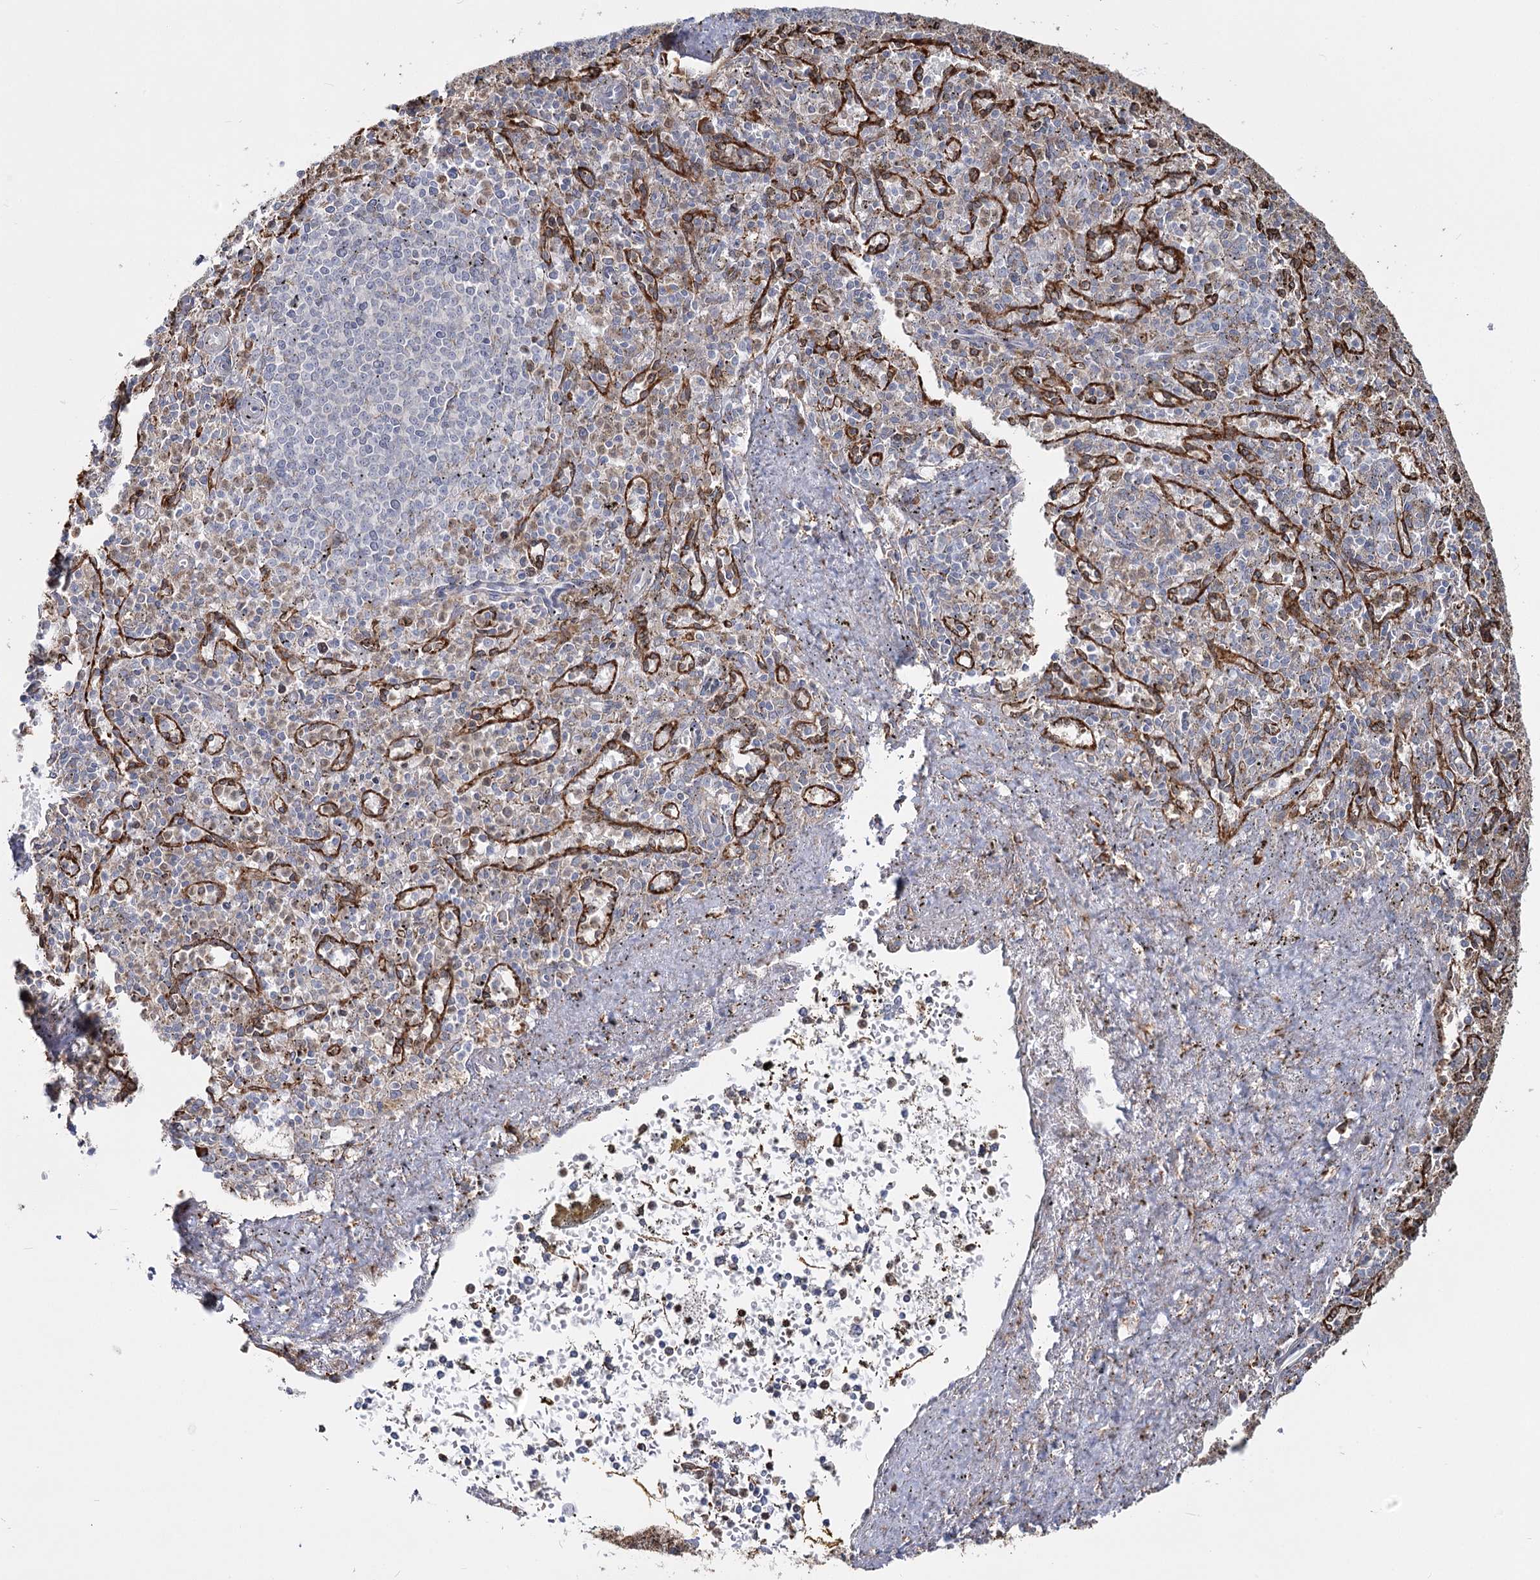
{"staining": {"intensity": "negative", "quantity": "none", "location": "none"}, "tissue": "spleen", "cell_type": "Cells in red pulp", "image_type": "normal", "snomed": [{"axis": "morphology", "description": "Normal tissue, NOS"}, {"axis": "topography", "description": "Spleen"}], "caption": "This is a photomicrograph of IHC staining of benign spleen, which shows no staining in cells in red pulp. The staining is performed using DAB (3,3'-diaminobenzidine) brown chromogen with nuclei counter-stained in using hematoxylin.", "gene": "ZCCHC9", "patient": {"sex": "male", "age": 72}}